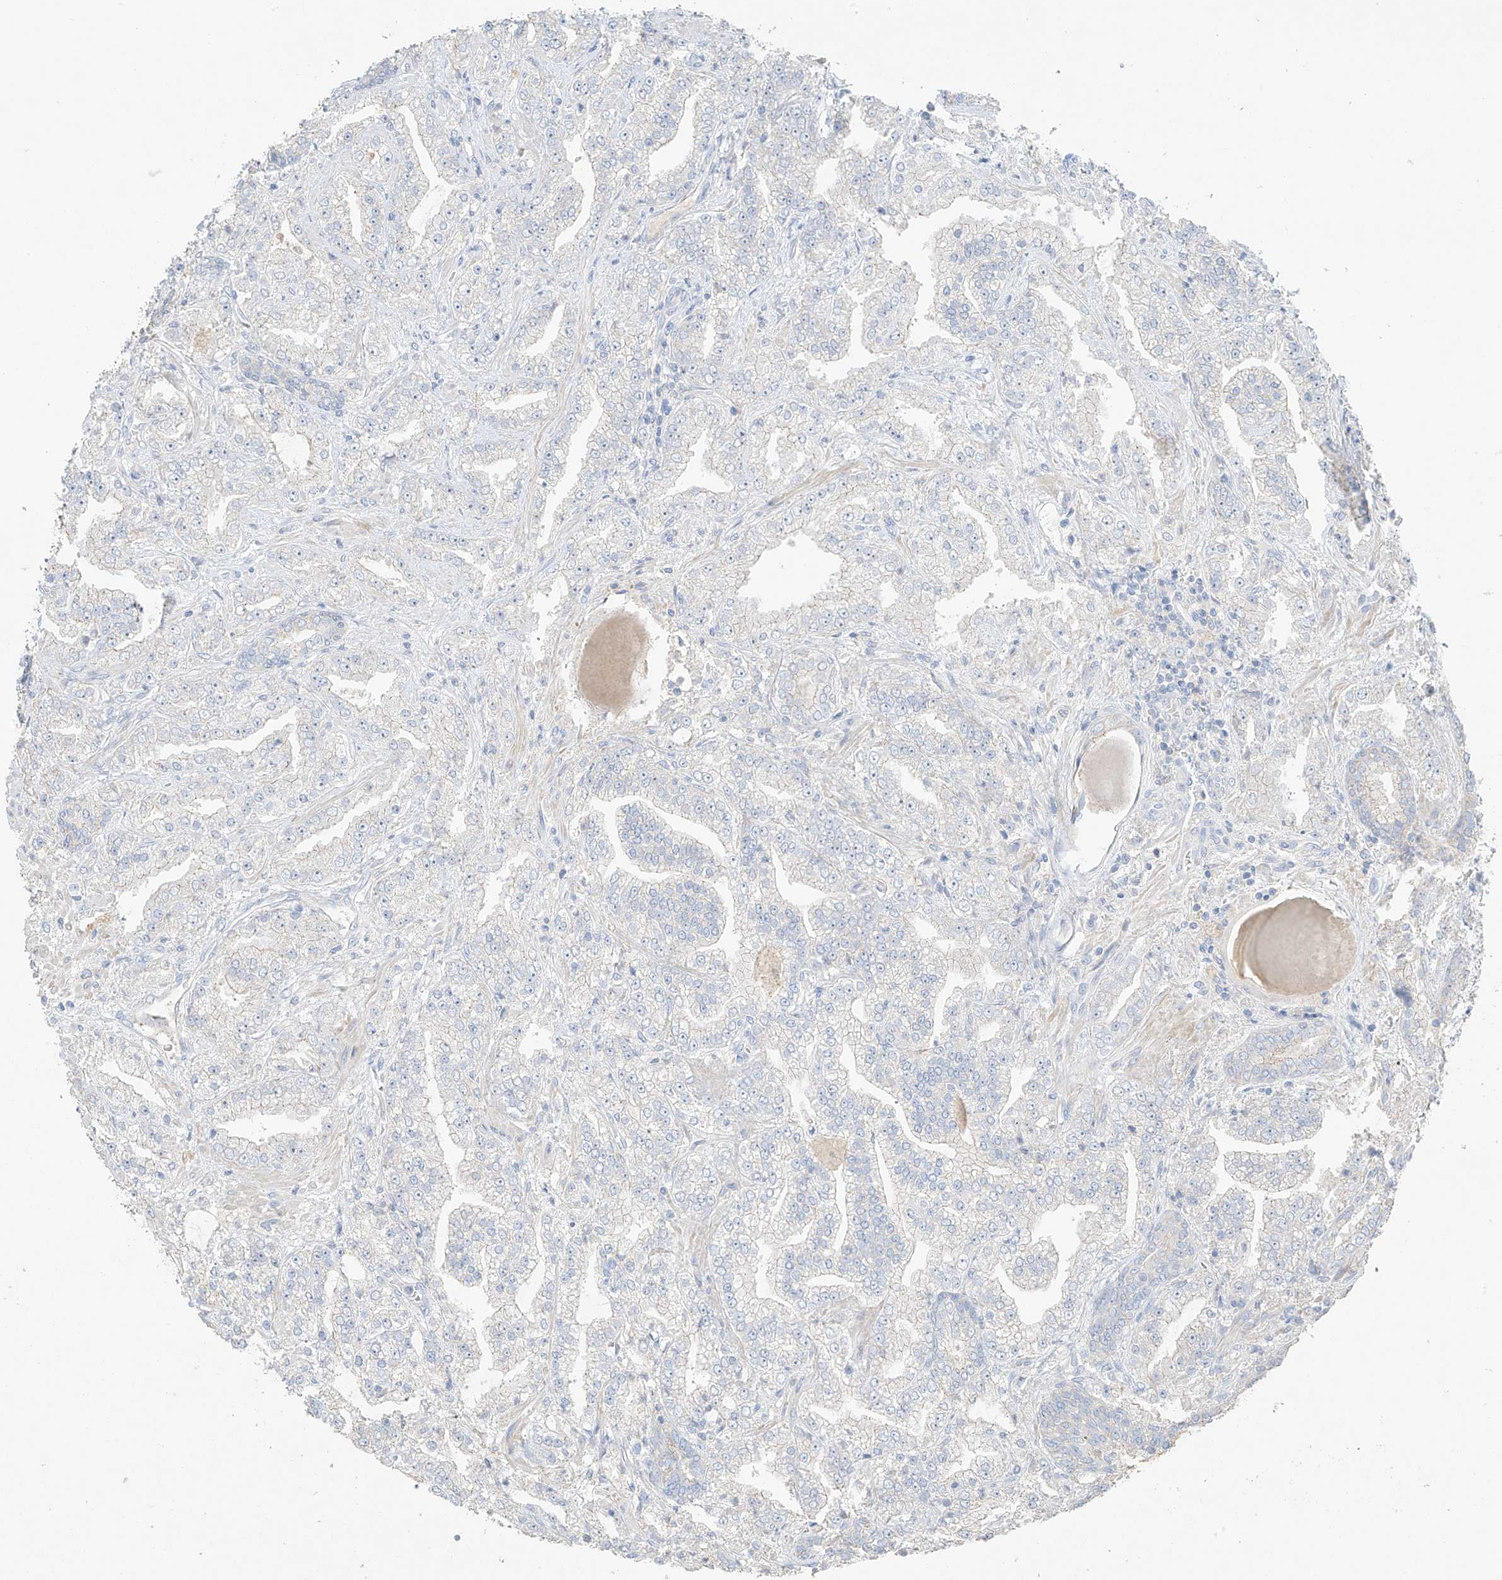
{"staining": {"intensity": "negative", "quantity": "none", "location": "none"}, "tissue": "prostate cancer", "cell_type": "Tumor cells", "image_type": "cancer", "snomed": [{"axis": "morphology", "description": "Adenocarcinoma, High grade"}, {"axis": "topography", "description": "Prostate"}], "caption": "The photomicrograph displays no staining of tumor cells in prostate high-grade adenocarcinoma.", "gene": "ZBTB41", "patient": {"sex": "male", "age": 64}}